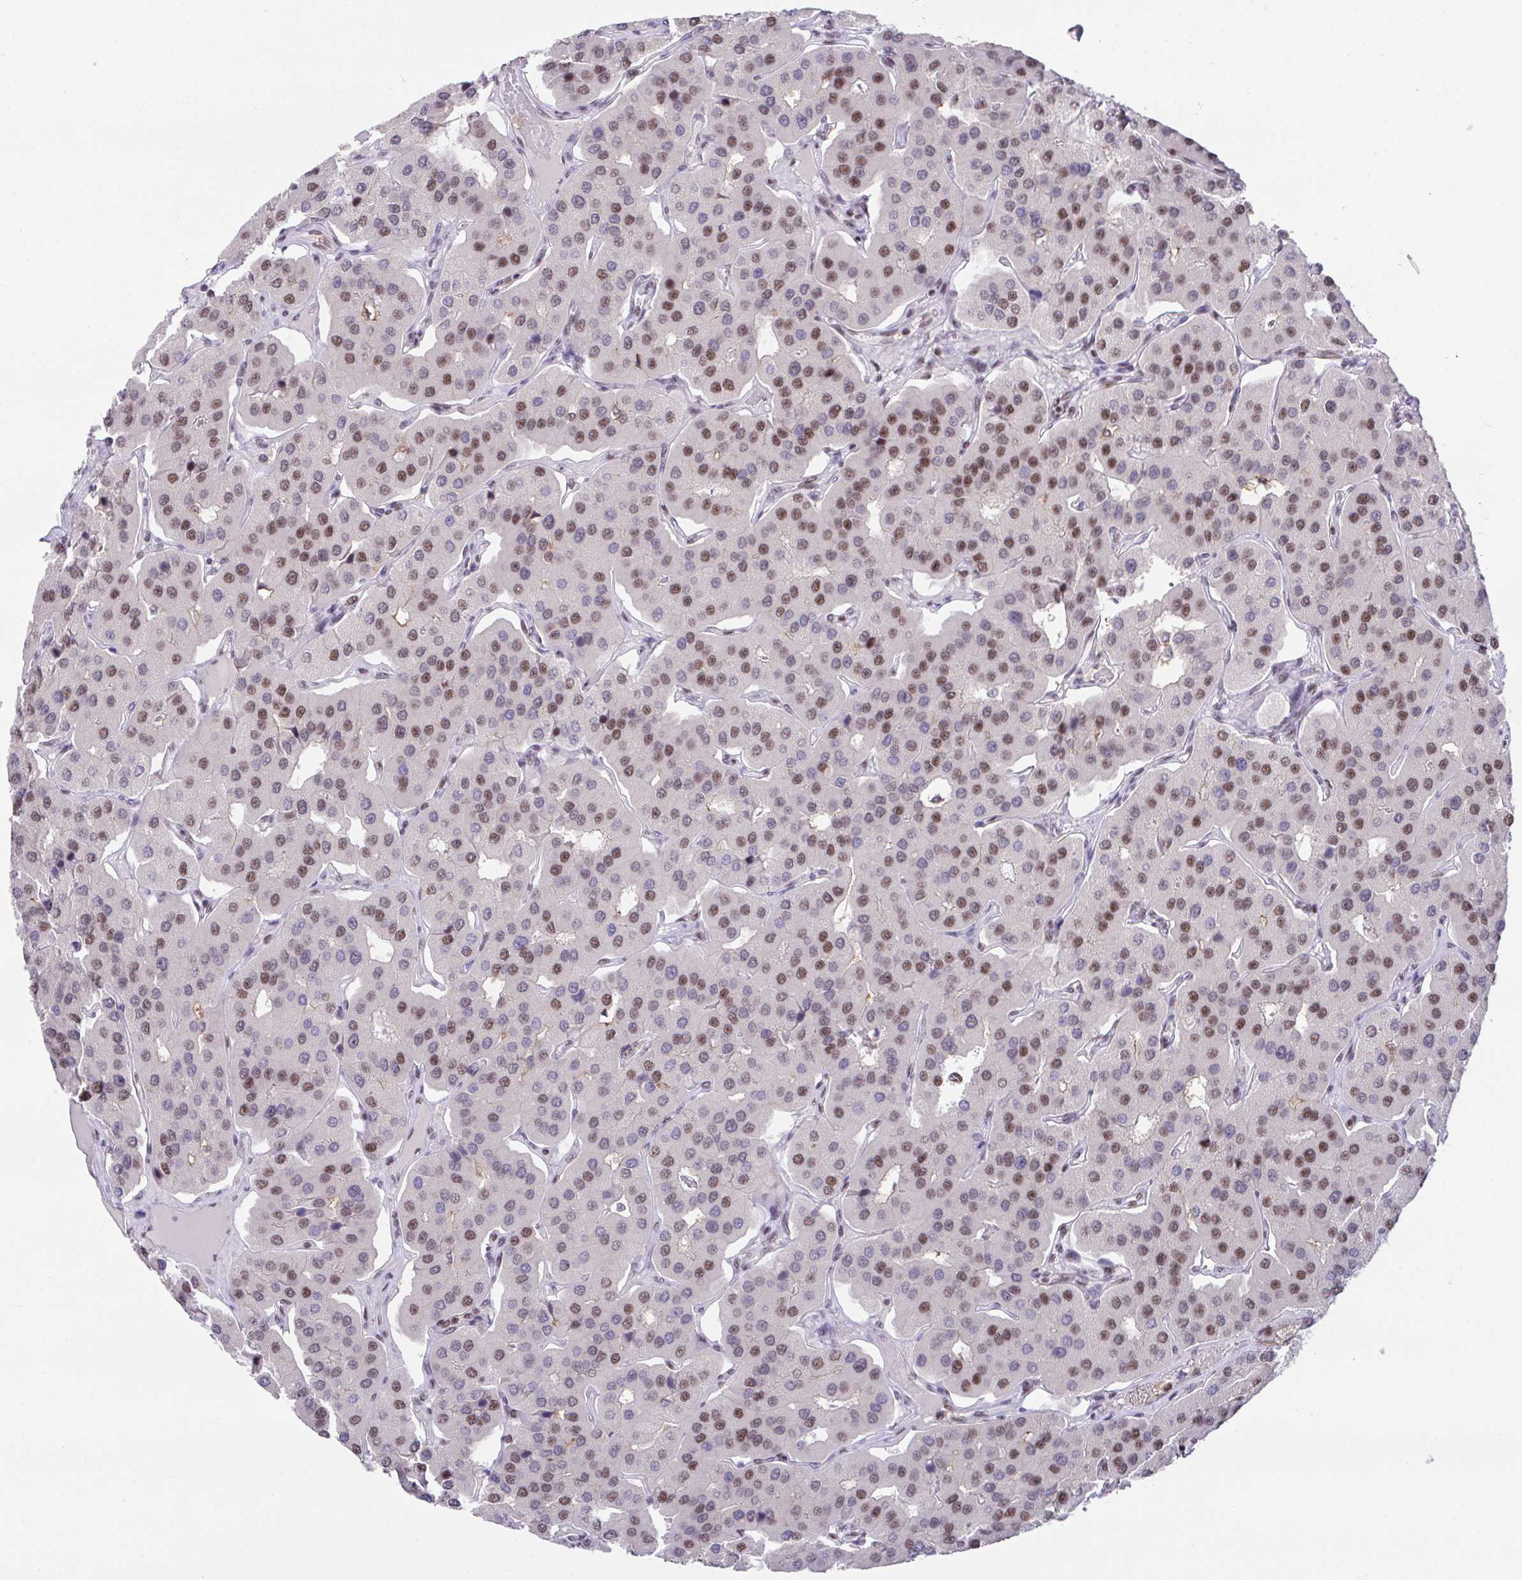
{"staining": {"intensity": "moderate", "quantity": ">75%", "location": "nuclear"}, "tissue": "parathyroid gland", "cell_type": "Glandular cells", "image_type": "normal", "snomed": [{"axis": "morphology", "description": "Normal tissue, NOS"}, {"axis": "morphology", "description": "Adenoma, NOS"}, {"axis": "topography", "description": "Parathyroid gland"}], "caption": "High-magnification brightfield microscopy of normal parathyroid gland stained with DAB (3,3'-diaminobenzidine) (brown) and counterstained with hematoxylin (blue). glandular cells exhibit moderate nuclear positivity is present in approximately>75% of cells.", "gene": "OR6K3", "patient": {"sex": "female", "age": 86}}